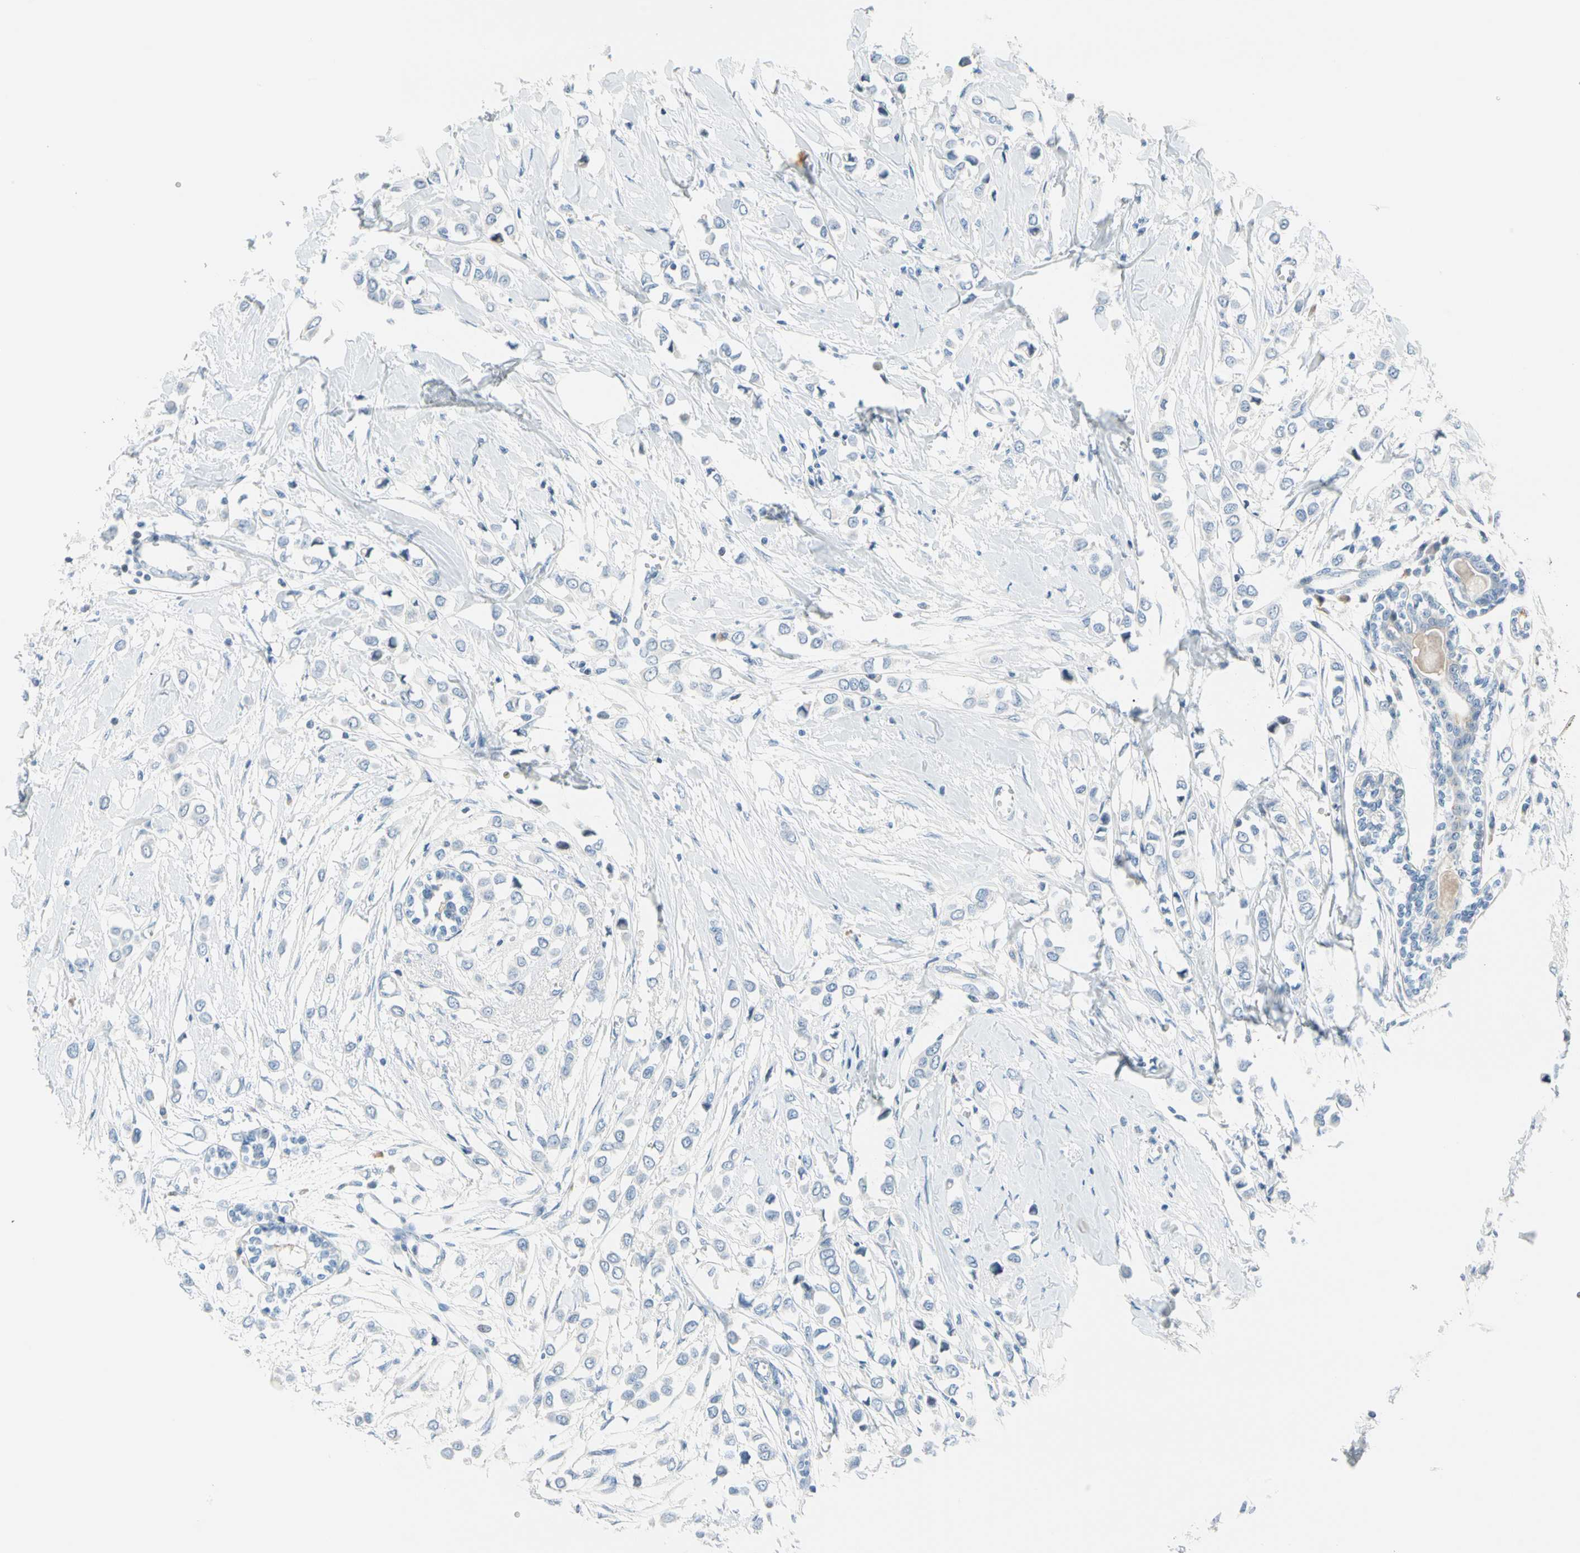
{"staining": {"intensity": "negative", "quantity": "none", "location": "none"}, "tissue": "breast cancer", "cell_type": "Tumor cells", "image_type": "cancer", "snomed": [{"axis": "morphology", "description": "Lobular carcinoma"}, {"axis": "topography", "description": "Breast"}], "caption": "An image of human lobular carcinoma (breast) is negative for staining in tumor cells.", "gene": "STK40", "patient": {"sex": "female", "age": 51}}